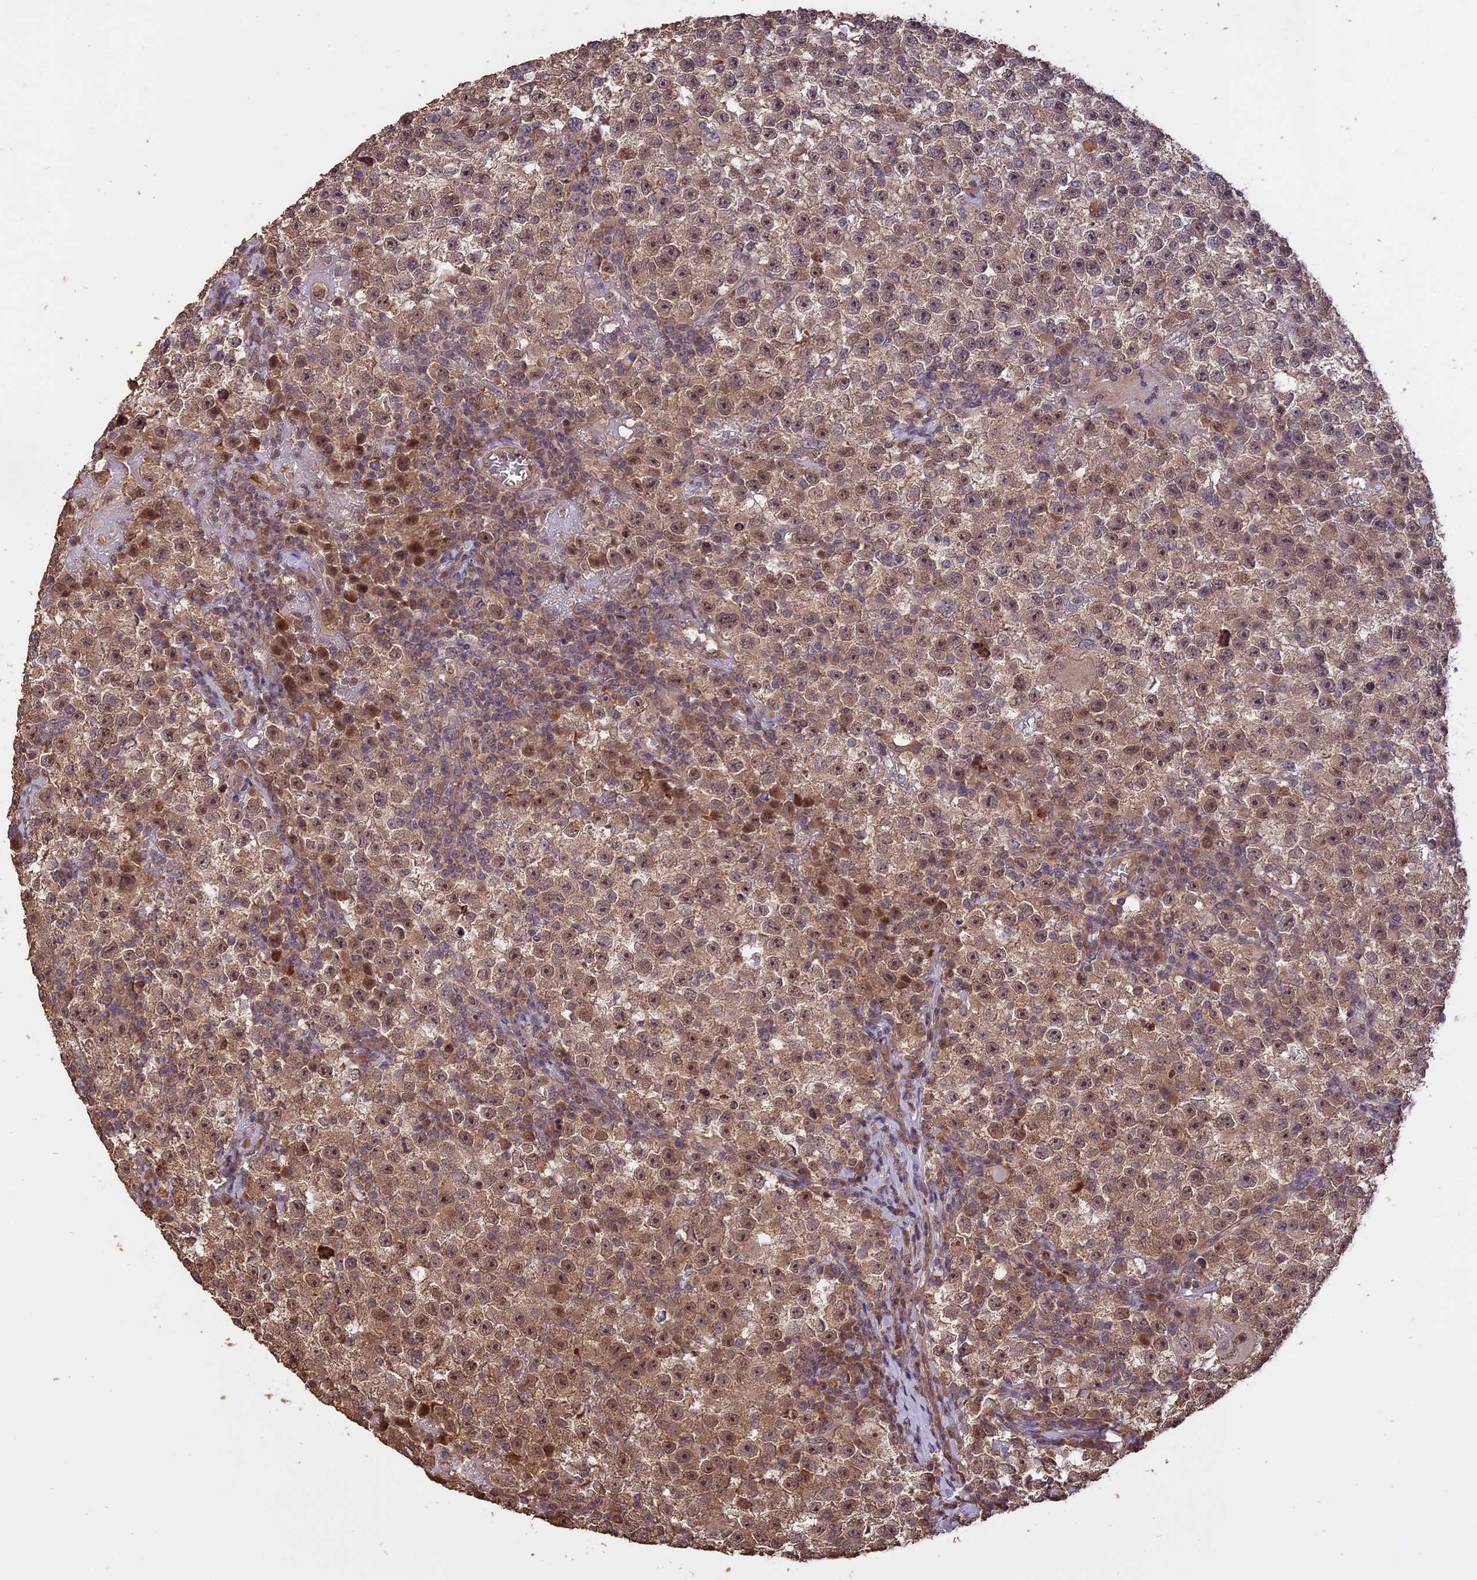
{"staining": {"intensity": "moderate", "quantity": ">75%", "location": "cytoplasmic/membranous,nuclear"}, "tissue": "testis cancer", "cell_type": "Tumor cells", "image_type": "cancer", "snomed": [{"axis": "morphology", "description": "Seminoma, NOS"}, {"axis": "topography", "description": "Testis"}], "caption": "Tumor cells show medium levels of moderate cytoplasmic/membranous and nuclear expression in about >75% of cells in human testis cancer (seminoma).", "gene": "TIGD7", "patient": {"sex": "male", "age": 22}}